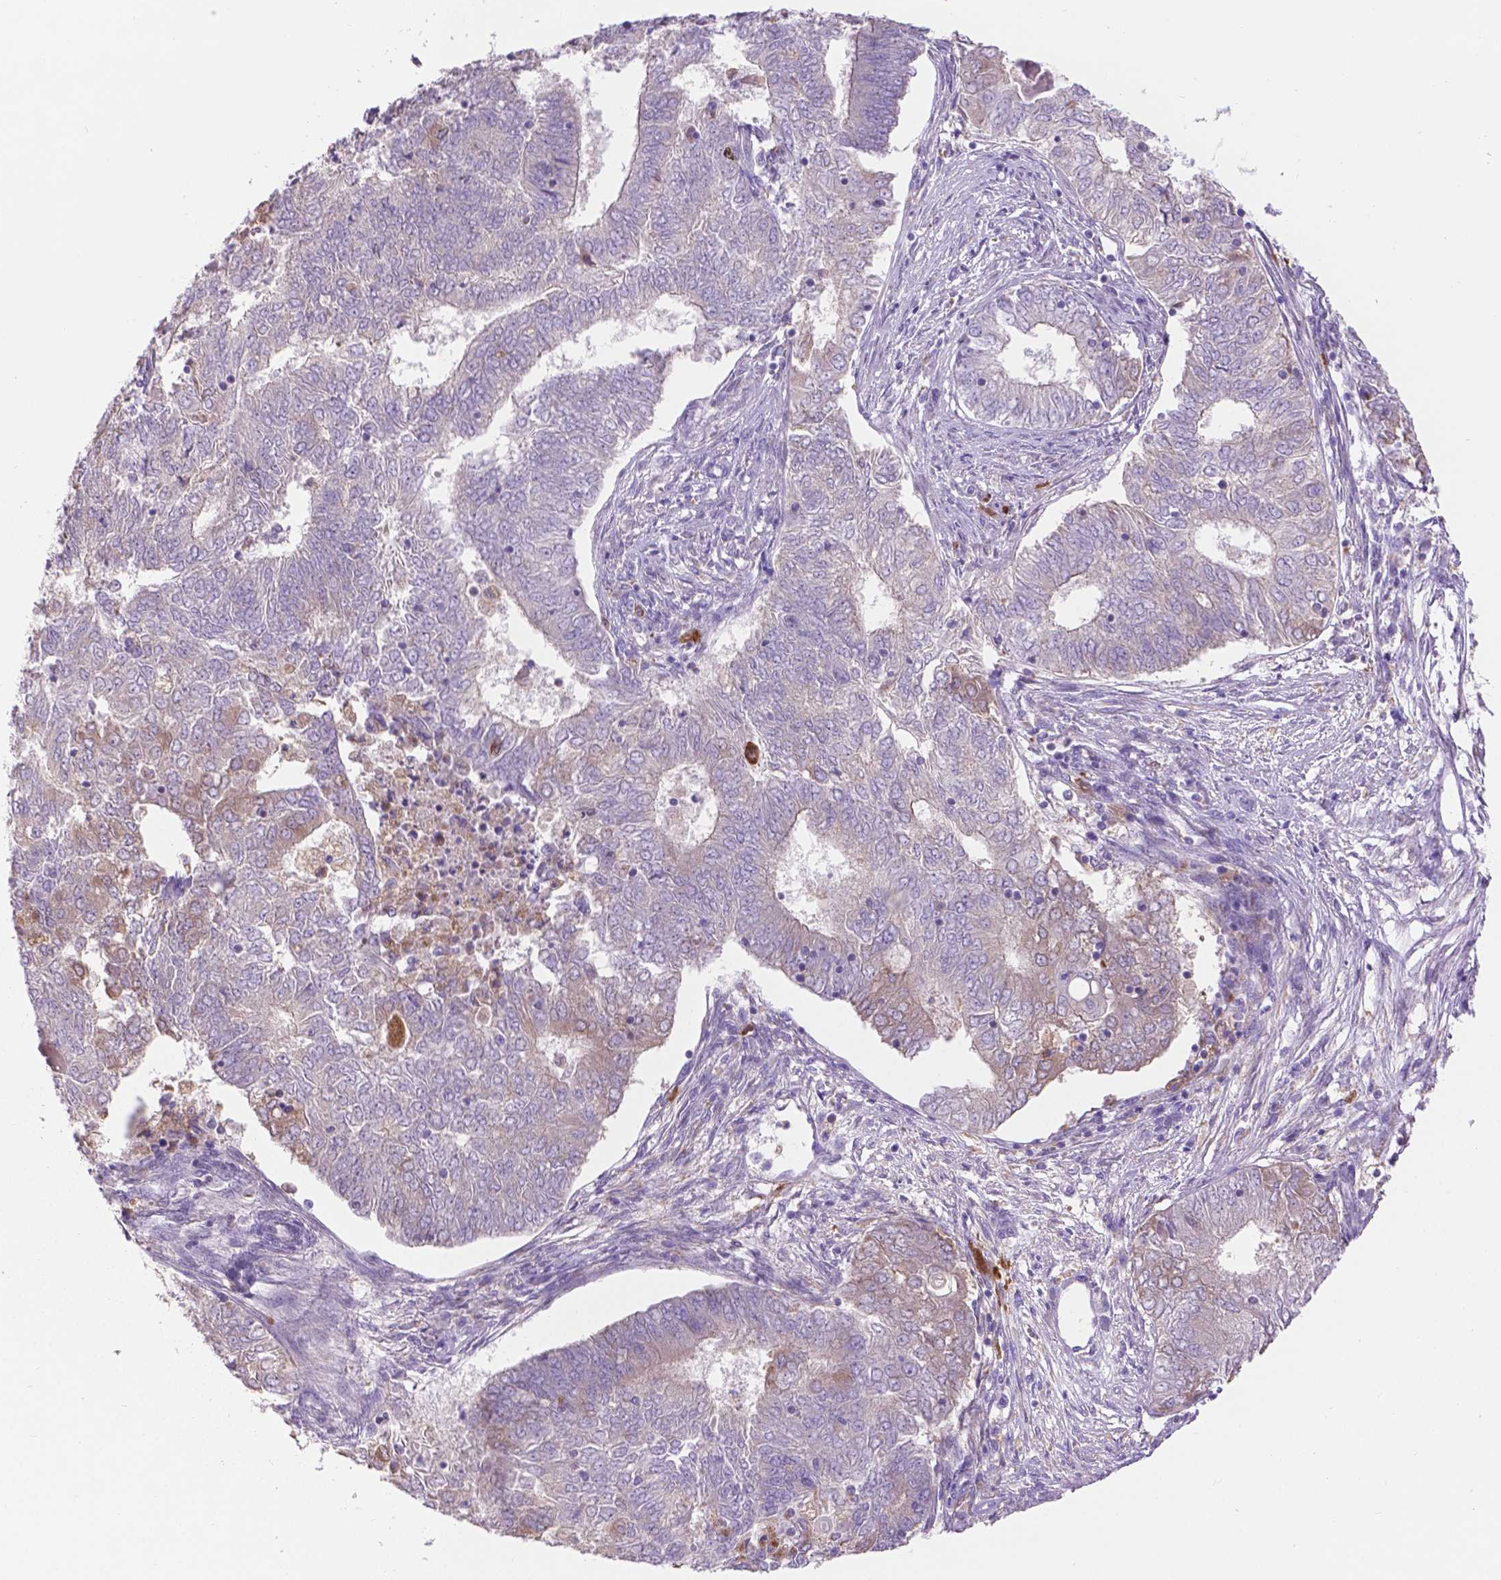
{"staining": {"intensity": "negative", "quantity": "none", "location": "none"}, "tissue": "endometrial cancer", "cell_type": "Tumor cells", "image_type": "cancer", "snomed": [{"axis": "morphology", "description": "Adenocarcinoma, NOS"}, {"axis": "topography", "description": "Endometrium"}], "caption": "The photomicrograph exhibits no staining of tumor cells in endometrial adenocarcinoma. Brightfield microscopy of immunohistochemistry (IHC) stained with DAB (brown) and hematoxylin (blue), captured at high magnification.", "gene": "CDH7", "patient": {"sex": "female", "age": 62}}